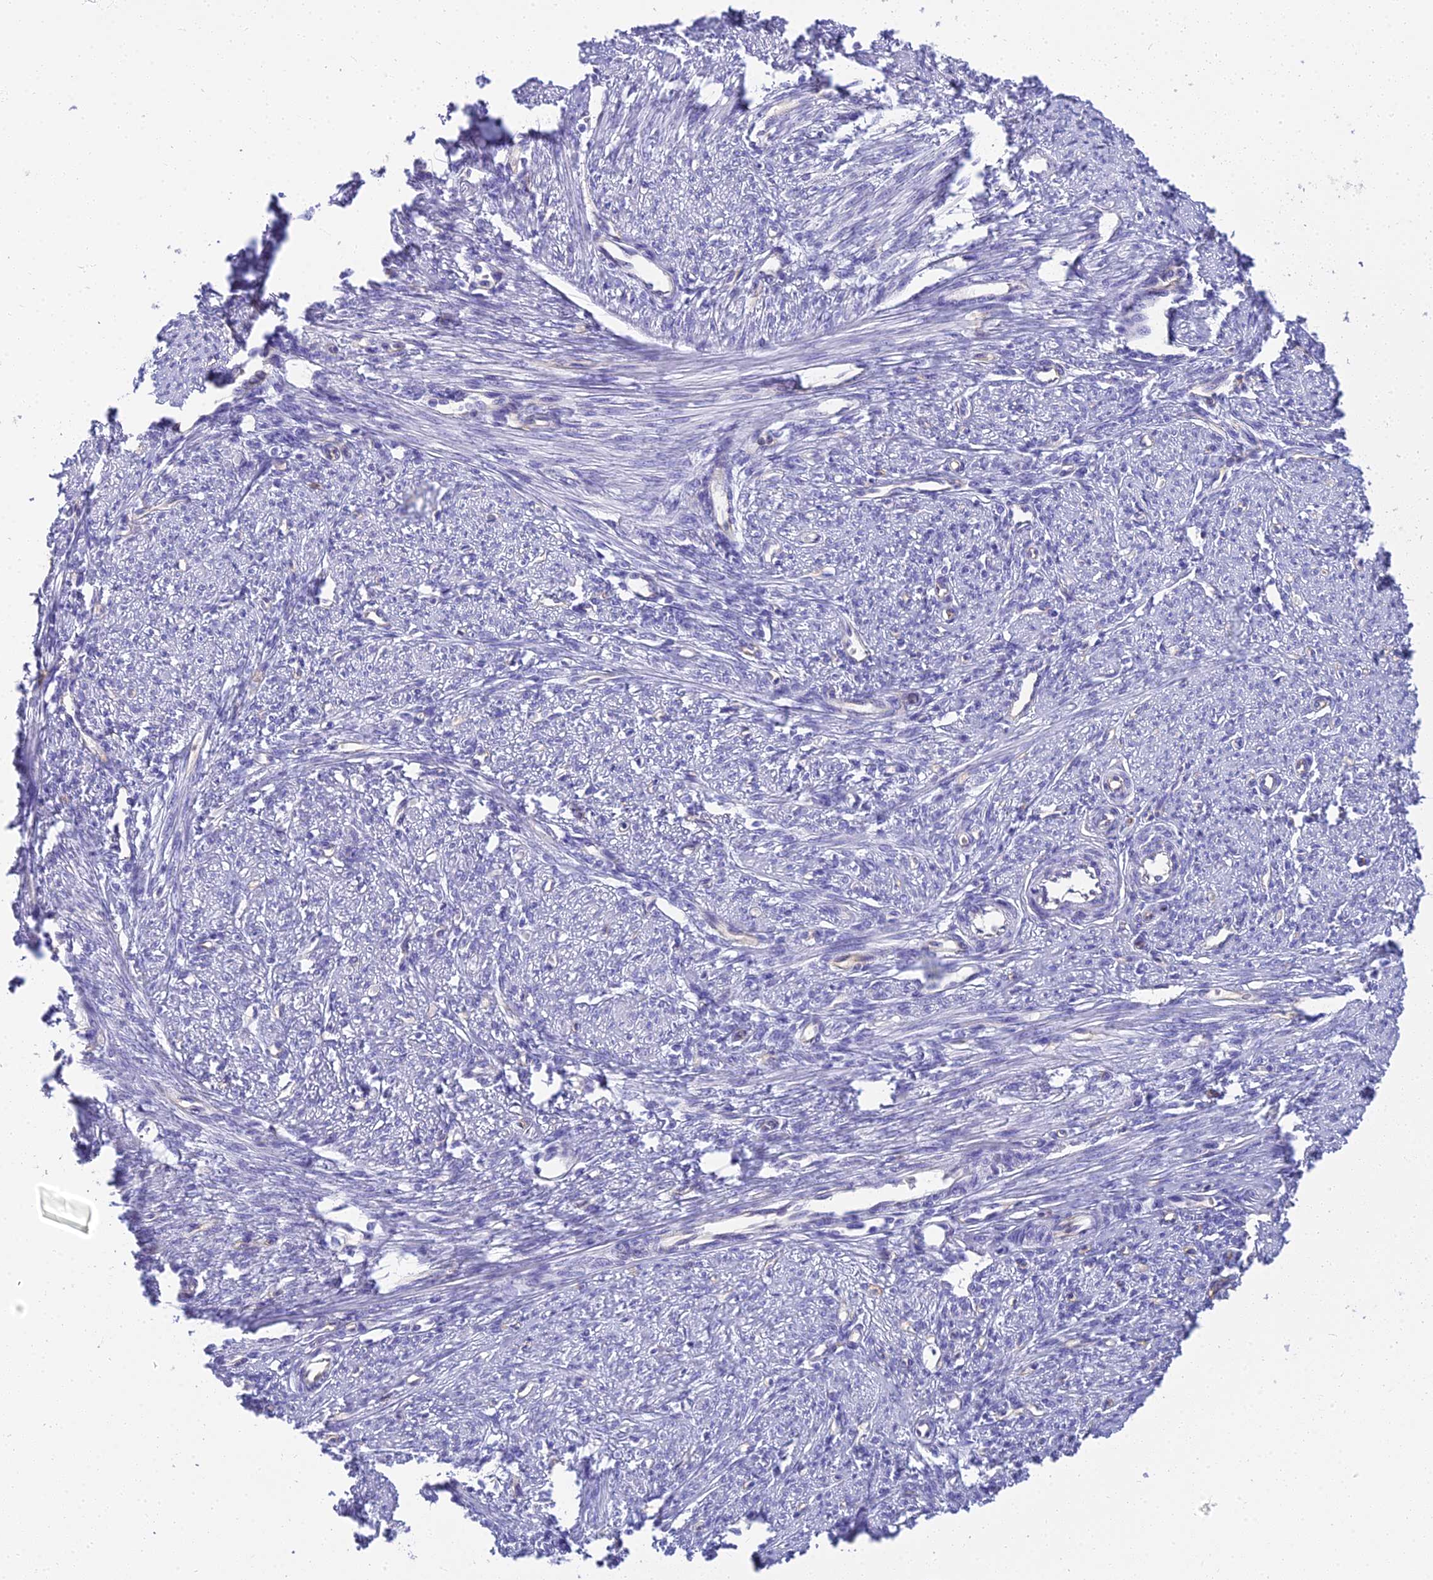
{"staining": {"intensity": "negative", "quantity": "none", "location": "none"}, "tissue": "smooth muscle", "cell_type": "Smooth muscle cells", "image_type": "normal", "snomed": [{"axis": "morphology", "description": "Normal tissue, NOS"}, {"axis": "topography", "description": "Smooth muscle"}, {"axis": "topography", "description": "Uterus"}], "caption": "A photomicrograph of smooth muscle stained for a protein demonstrates no brown staining in smooth muscle cells.", "gene": "NINJ1", "patient": {"sex": "female", "age": 59}}